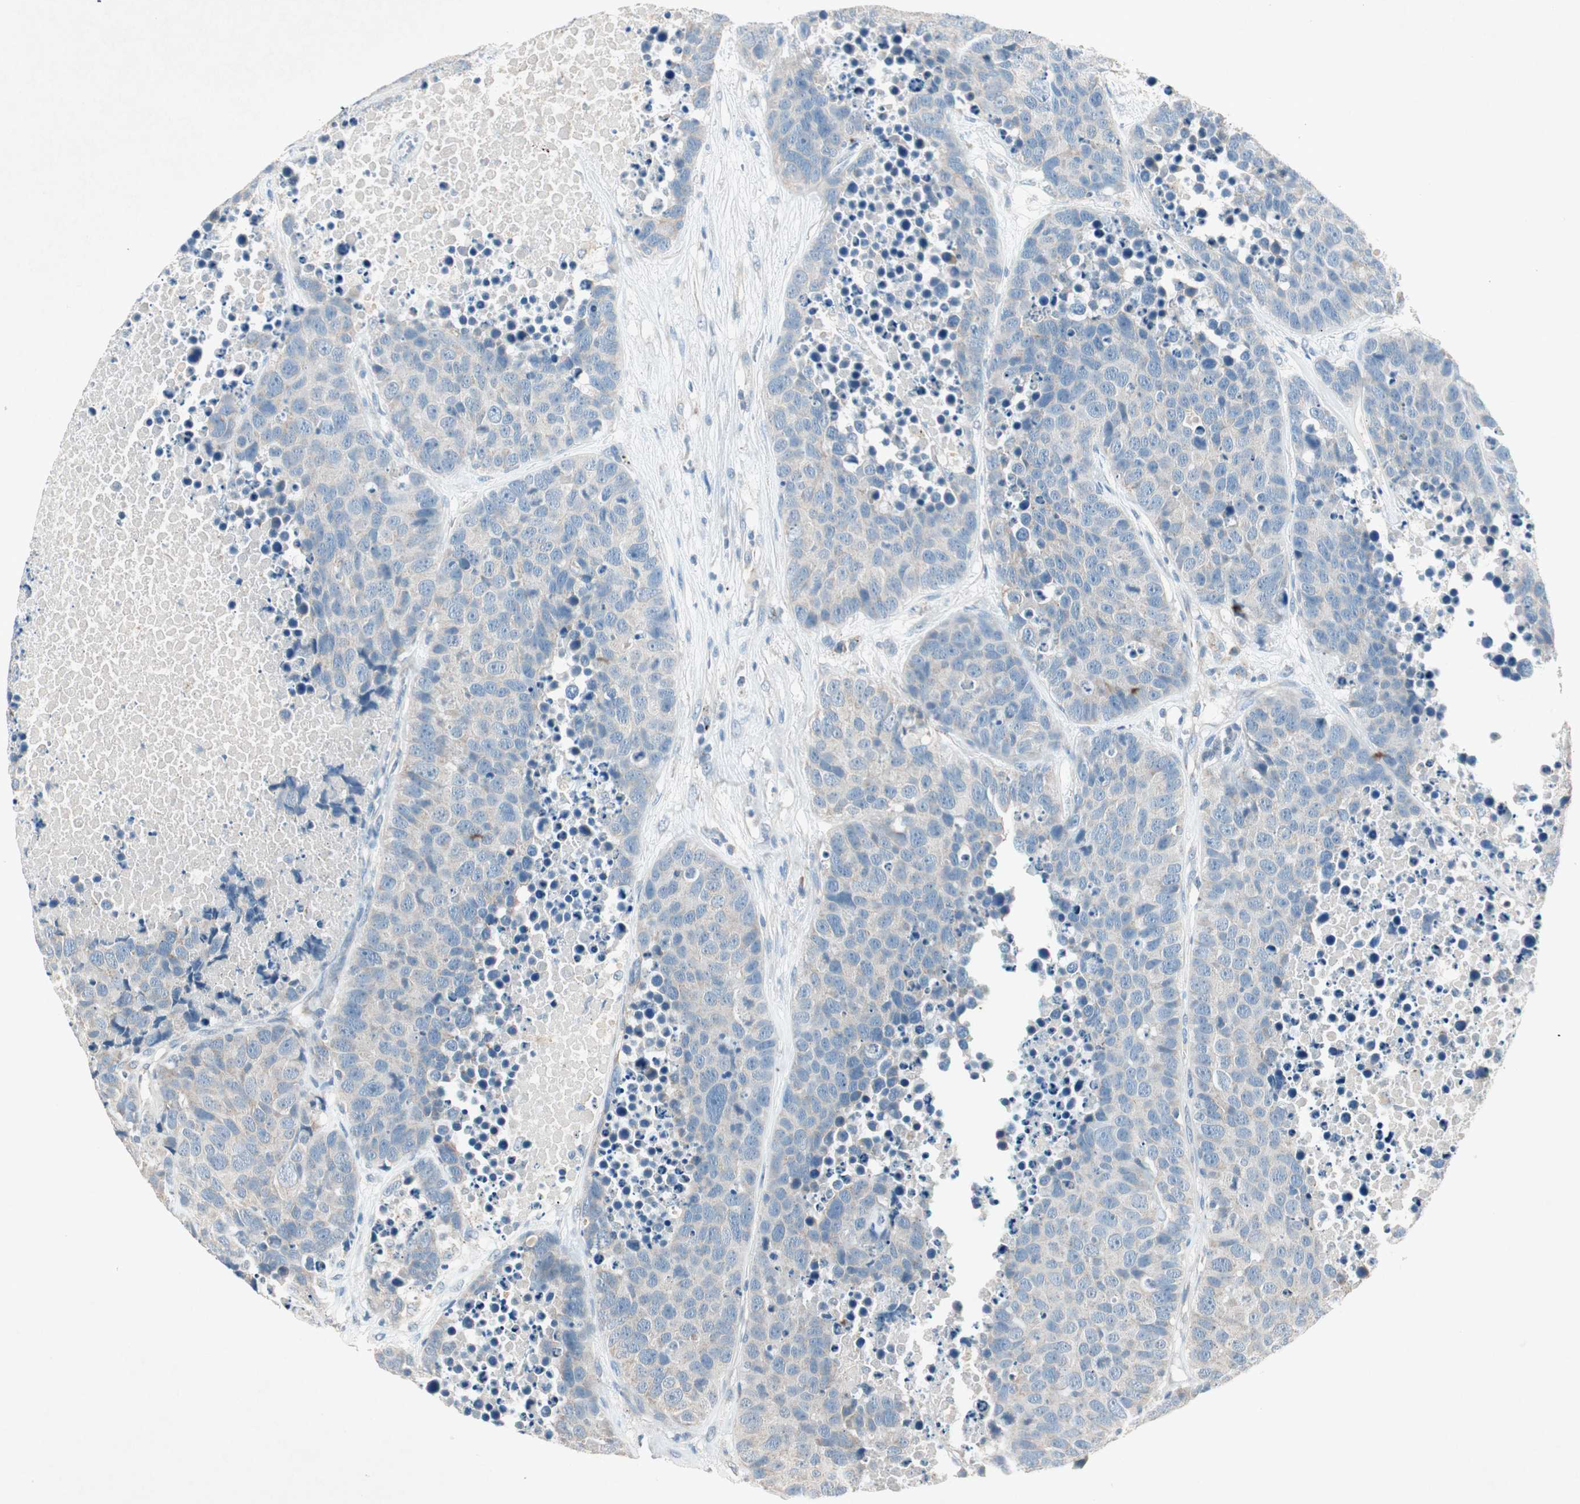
{"staining": {"intensity": "weak", "quantity": "<25%", "location": "cytoplasmic/membranous"}, "tissue": "carcinoid", "cell_type": "Tumor cells", "image_type": "cancer", "snomed": [{"axis": "morphology", "description": "Carcinoid, malignant, NOS"}, {"axis": "topography", "description": "Lung"}], "caption": "Immunohistochemistry of carcinoid (malignant) displays no staining in tumor cells.", "gene": "NKAIN1", "patient": {"sex": "male", "age": 60}}